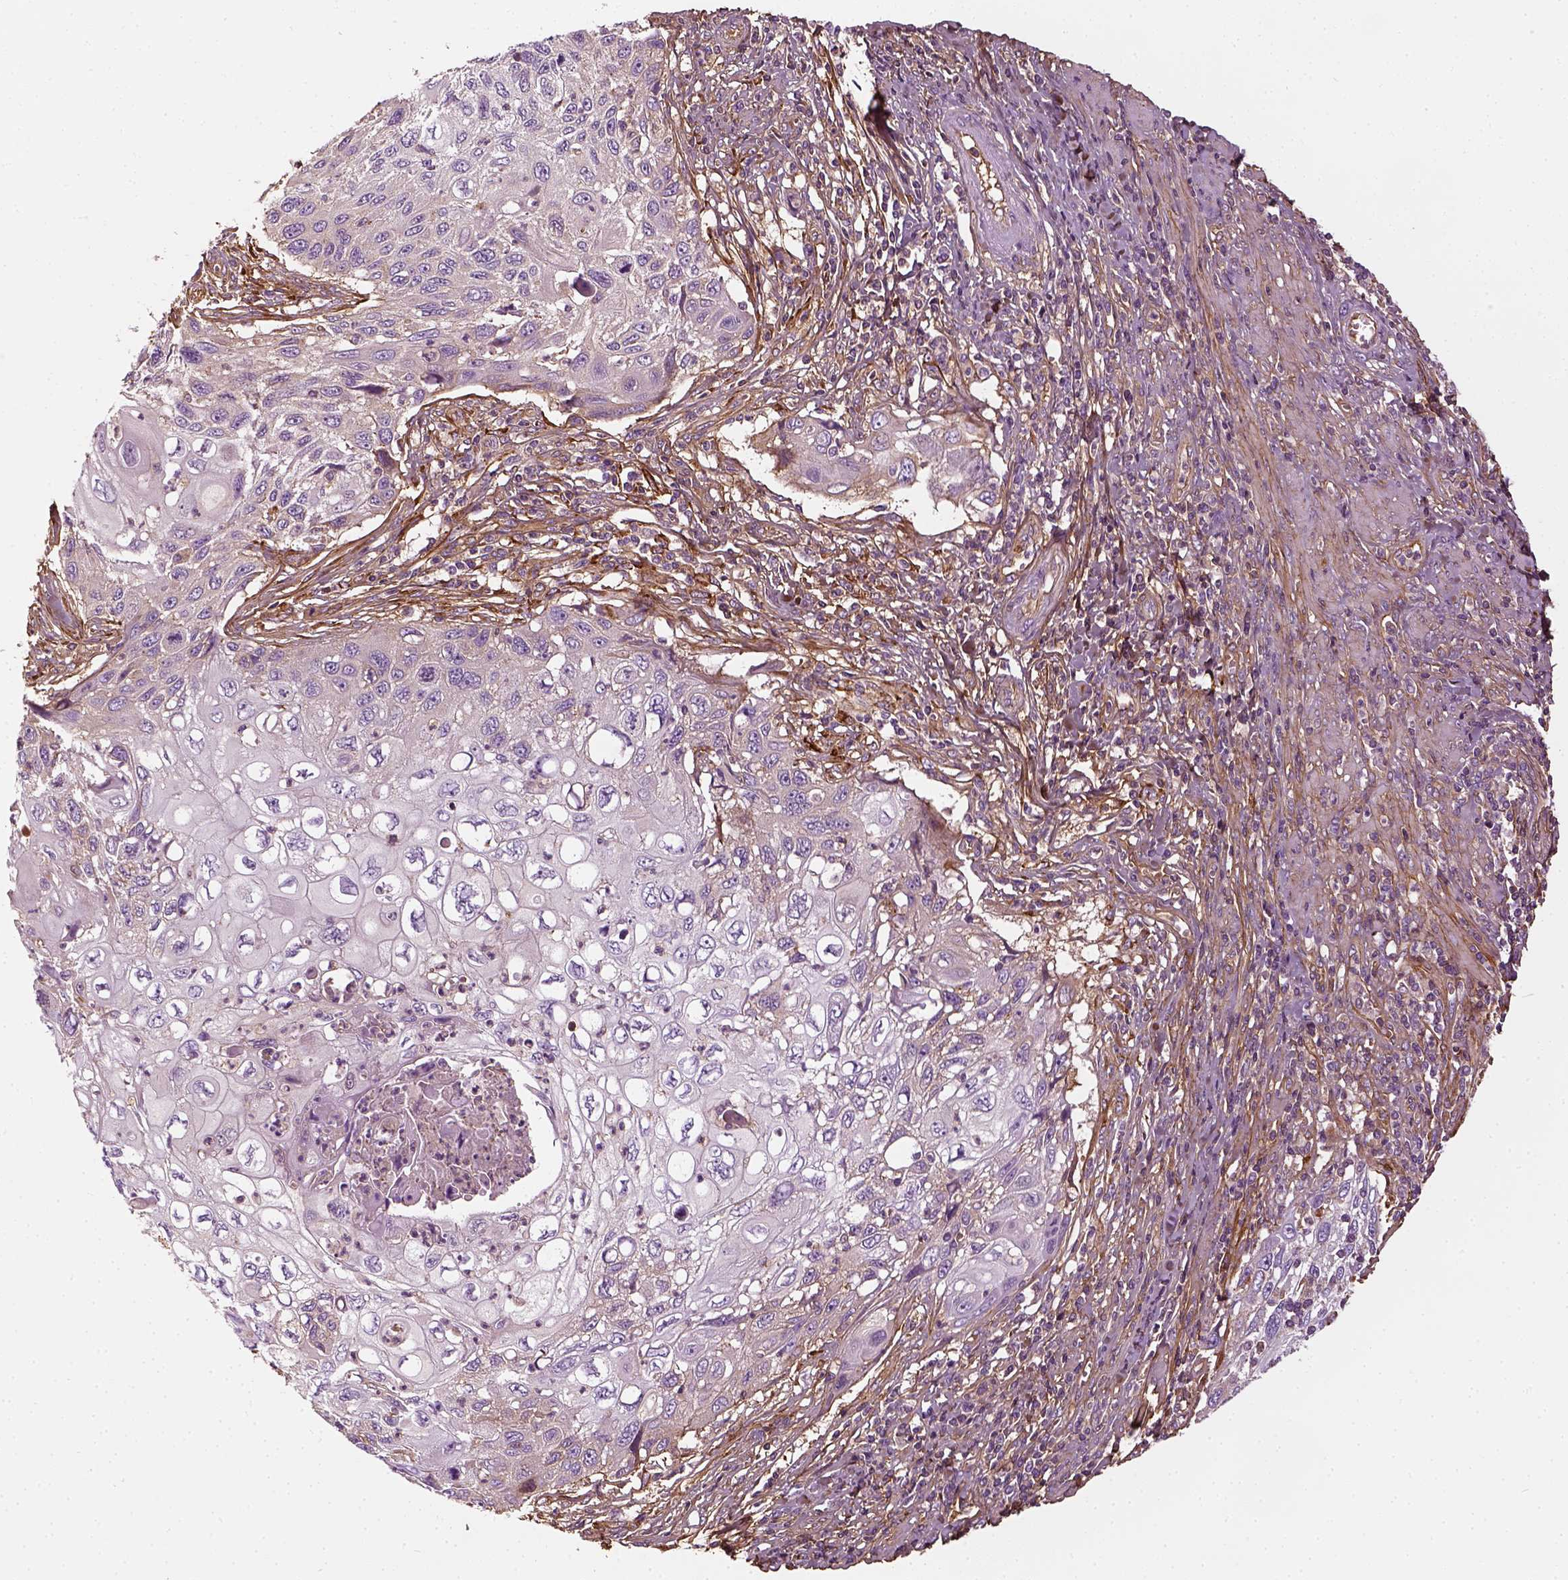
{"staining": {"intensity": "negative", "quantity": "none", "location": "none"}, "tissue": "cervical cancer", "cell_type": "Tumor cells", "image_type": "cancer", "snomed": [{"axis": "morphology", "description": "Squamous cell carcinoma, NOS"}, {"axis": "topography", "description": "Cervix"}], "caption": "Cervical squamous cell carcinoma was stained to show a protein in brown. There is no significant staining in tumor cells.", "gene": "COL6A2", "patient": {"sex": "female", "age": 70}}